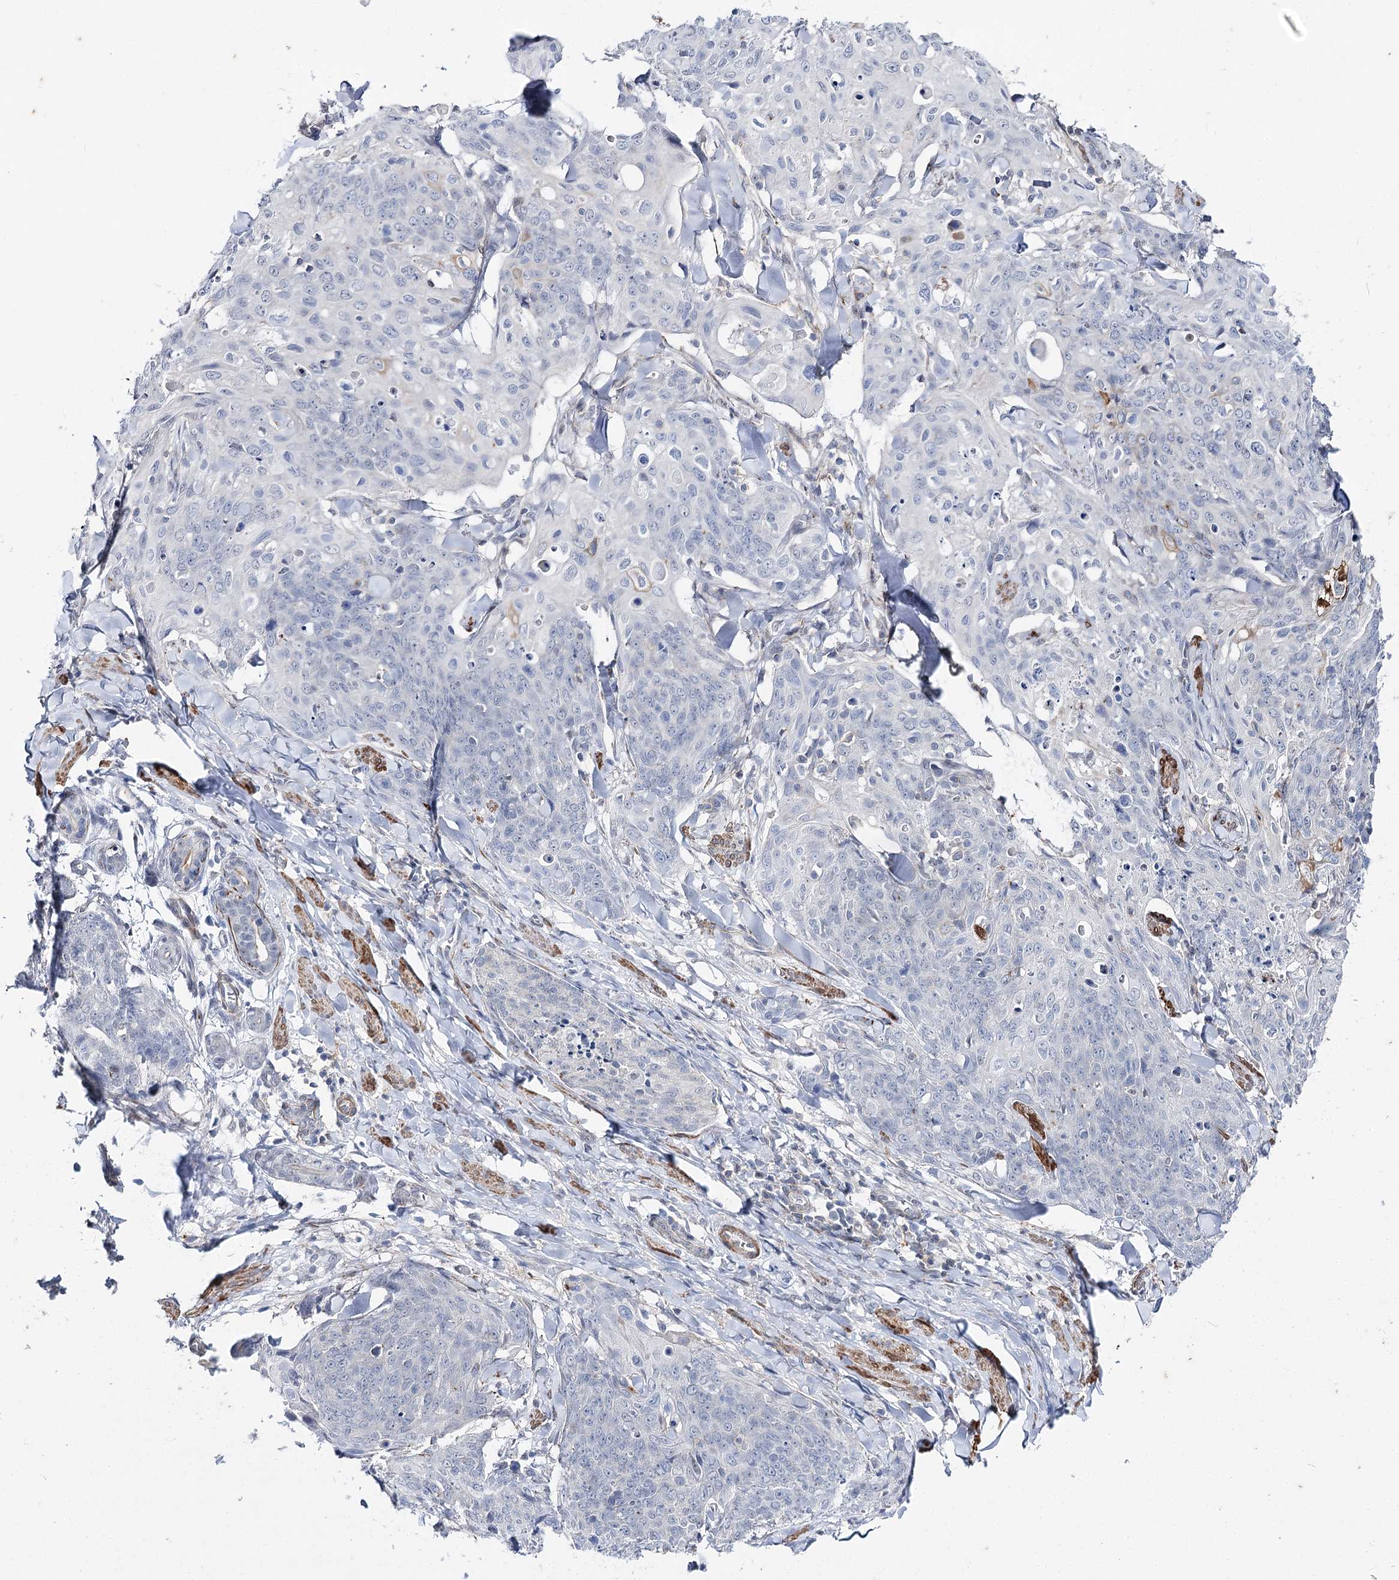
{"staining": {"intensity": "negative", "quantity": "none", "location": "none"}, "tissue": "skin cancer", "cell_type": "Tumor cells", "image_type": "cancer", "snomed": [{"axis": "morphology", "description": "Squamous cell carcinoma, NOS"}, {"axis": "topography", "description": "Skin"}, {"axis": "topography", "description": "Vulva"}], "caption": "Immunohistochemistry micrograph of neoplastic tissue: skin squamous cell carcinoma stained with DAB exhibits no significant protein expression in tumor cells.", "gene": "AGXT2", "patient": {"sex": "female", "age": 85}}